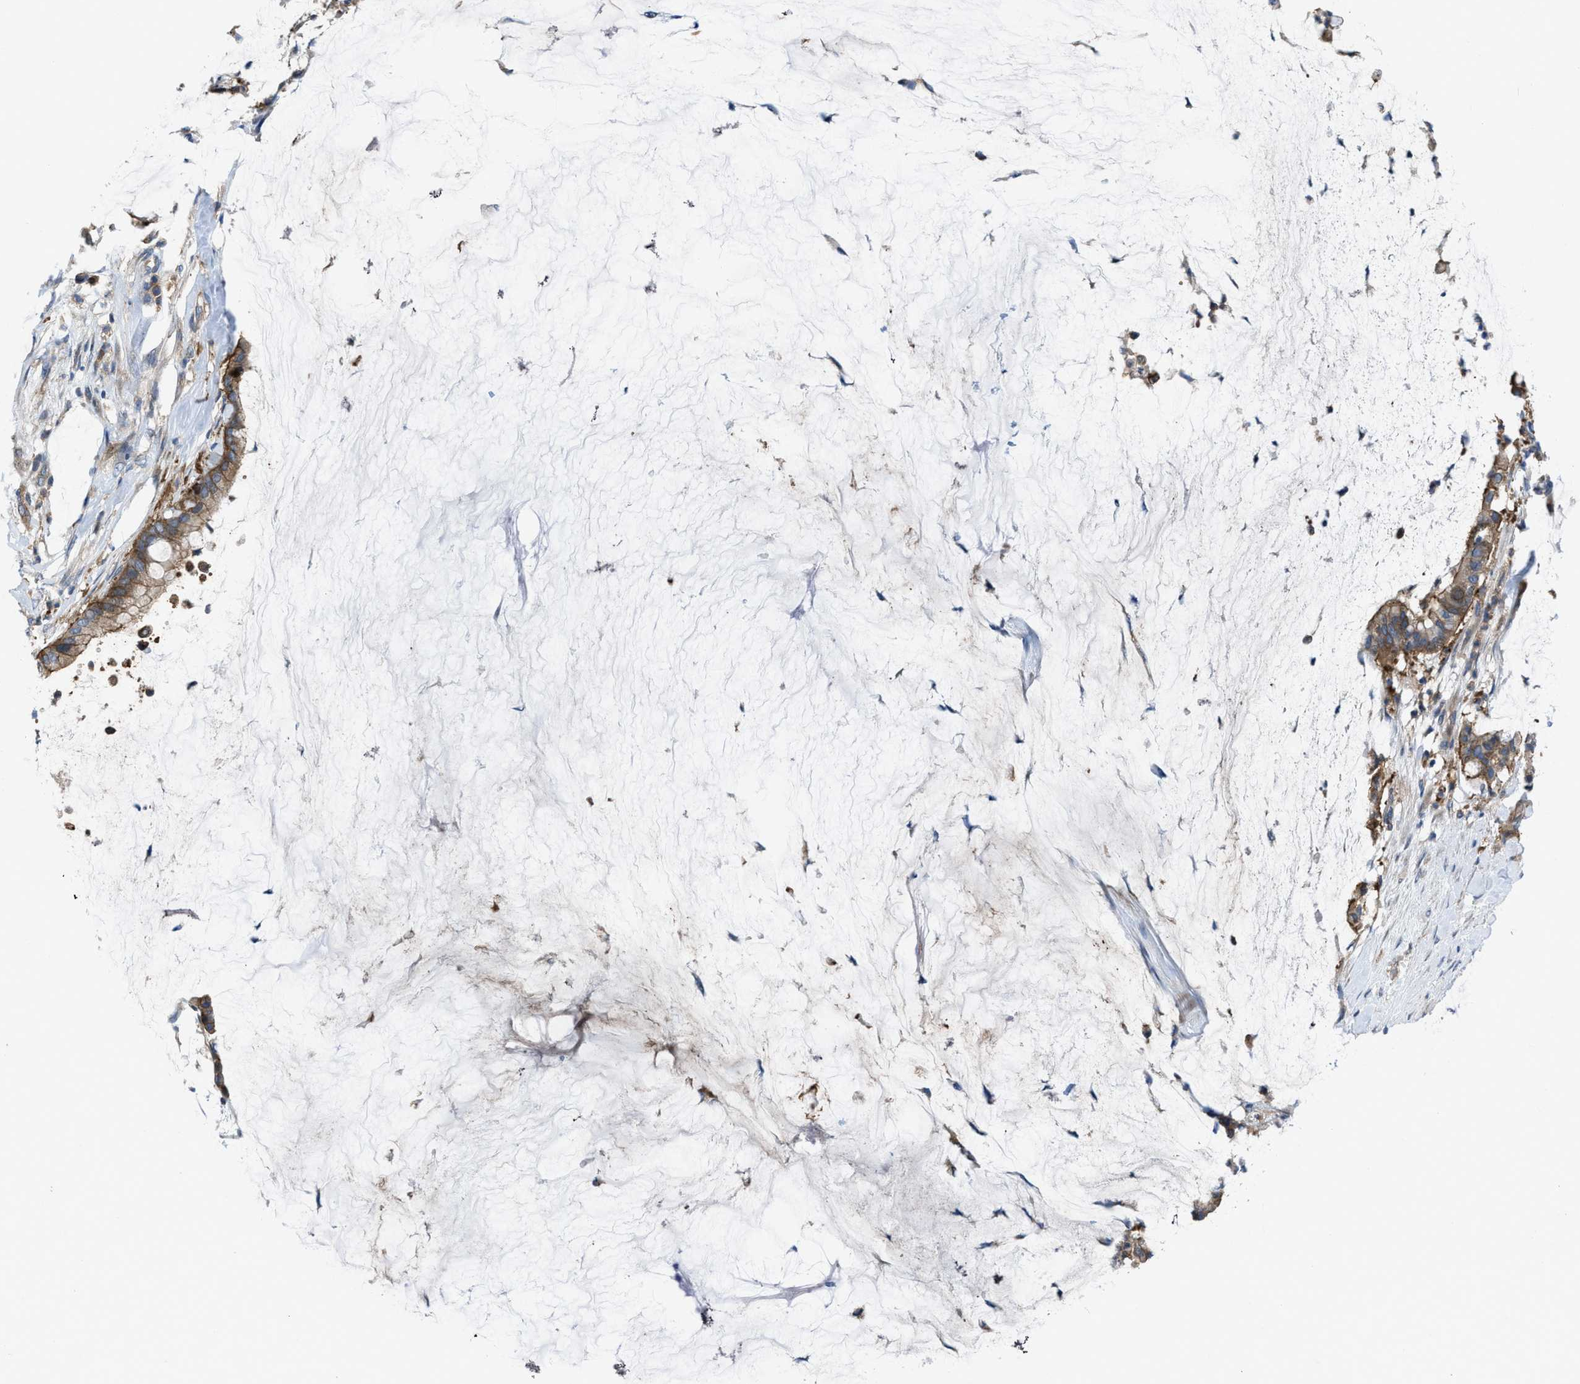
{"staining": {"intensity": "moderate", "quantity": ">75%", "location": "cytoplasmic/membranous"}, "tissue": "pancreatic cancer", "cell_type": "Tumor cells", "image_type": "cancer", "snomed": [{"axis": "morphology", "description": "Adenocarcinoma, NOS"}, {"axis": "topography", "description": "Pancreas"}], "caption": "Pancreatic cancer (adenocarcinoma) was stained to show a protein in brown. There is medium levels of moderate cytoplasmic/membranous staining in about >75% of tumor cells. (Brightfield microscopy of DAB IHC at high magnification).", "gene": "MYO18A", "patient": {"sex": "male", "age": 41}}